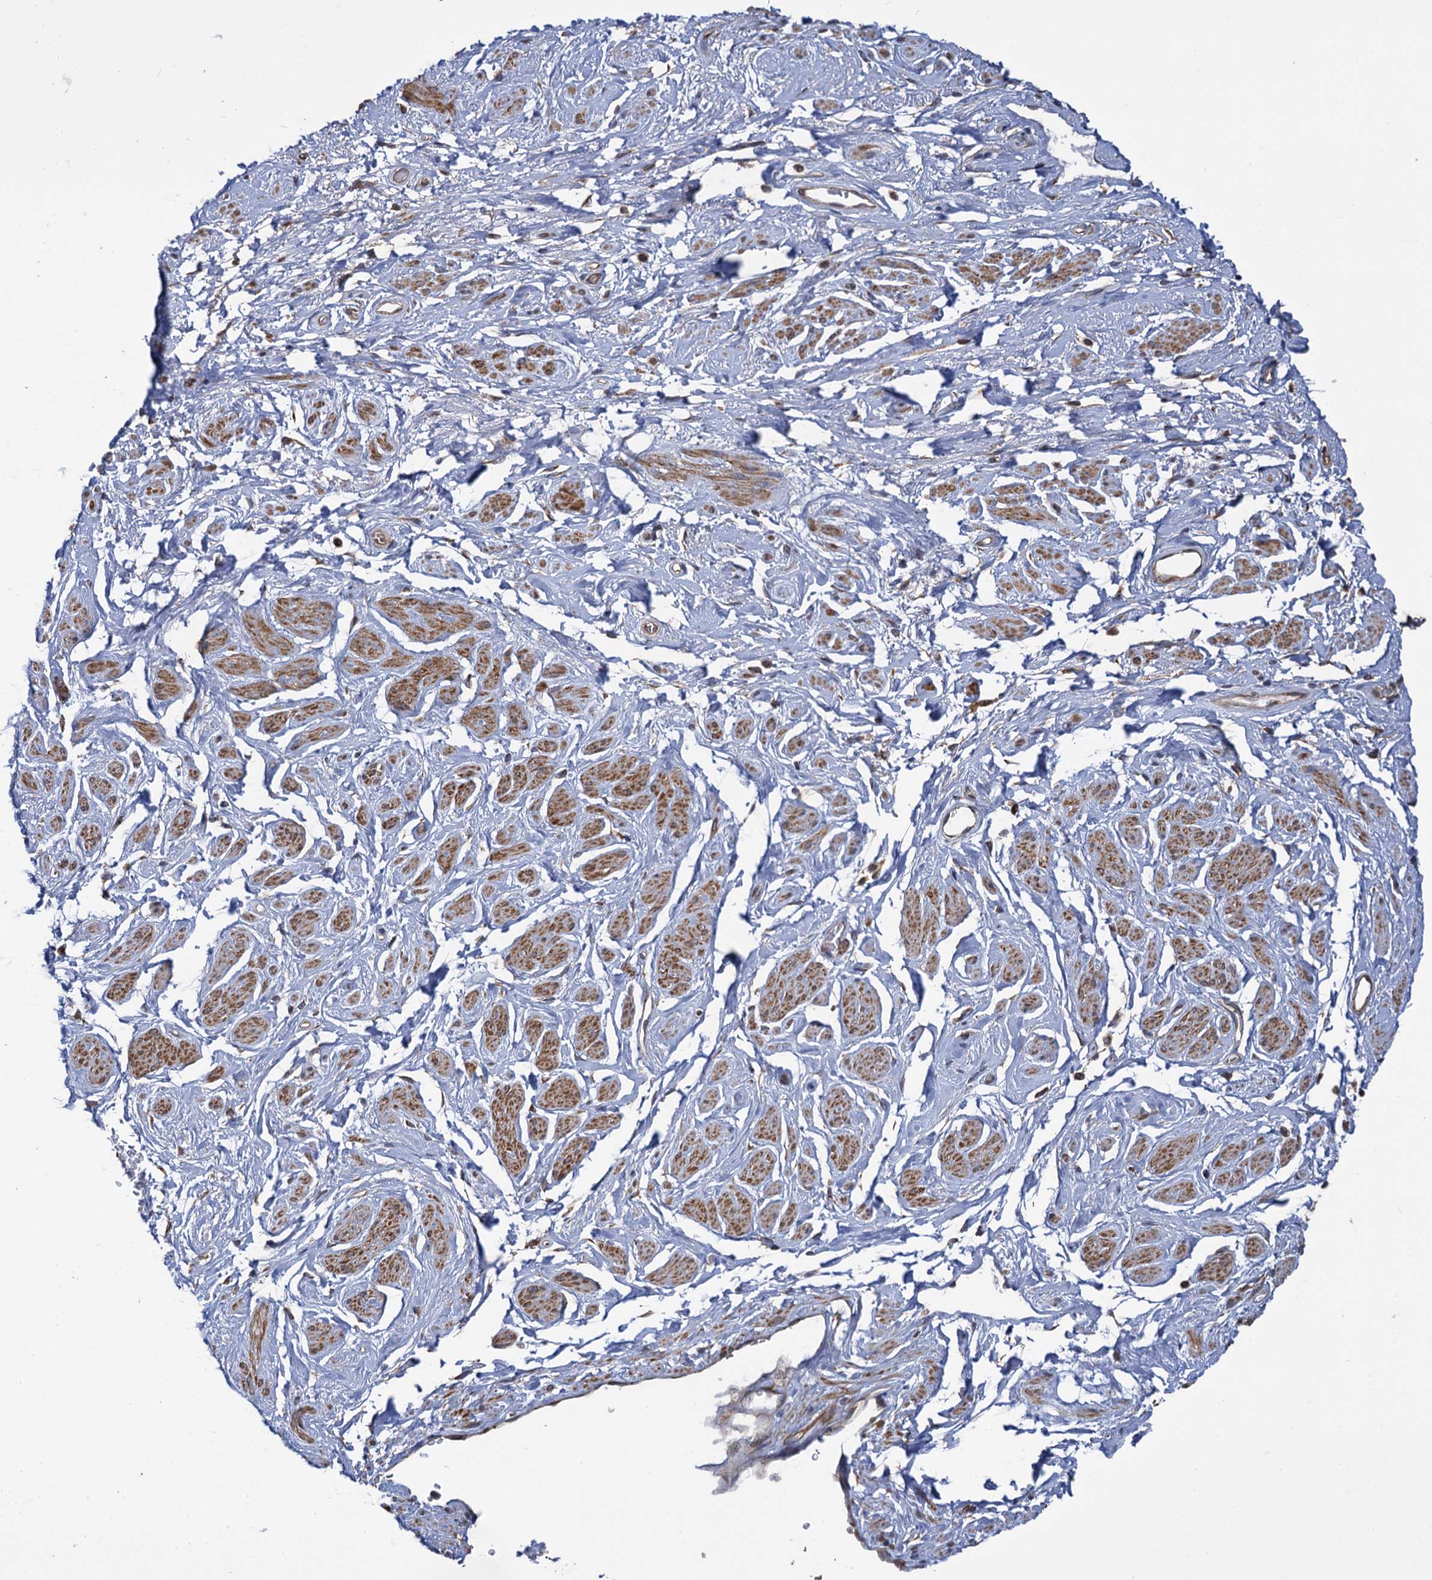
{"staining": {"intensity": "moderate", "quantity": ">75%", "location": "cytoplasmic/membranous"}, "tissue": "soft tissue", "cell_type": "Chondrocytes", "image_type": "normal", "snomed": [{"axis": "morphology", "description": "Normal tissue, NOS"}, {"axis": "morphology", "description": "Adenocarcinoma, NOS"}, {"axis": "topography", "description": "Rectum"}, {"axis": "topography", "description": "Vagina"}, {"axis": "topography", "description": "Peripheral nerve tissue"}], "caption": "Protein staining of unremarkable soft tissue shows moderate cytoplasmic/membranous expression in approximately >75% of chondrocytes. (brown staining indicates protein expression, while blue staining denotes nuclei).", "gene": "HAUS1", "patient": {"sex": "female", "age": 71}}